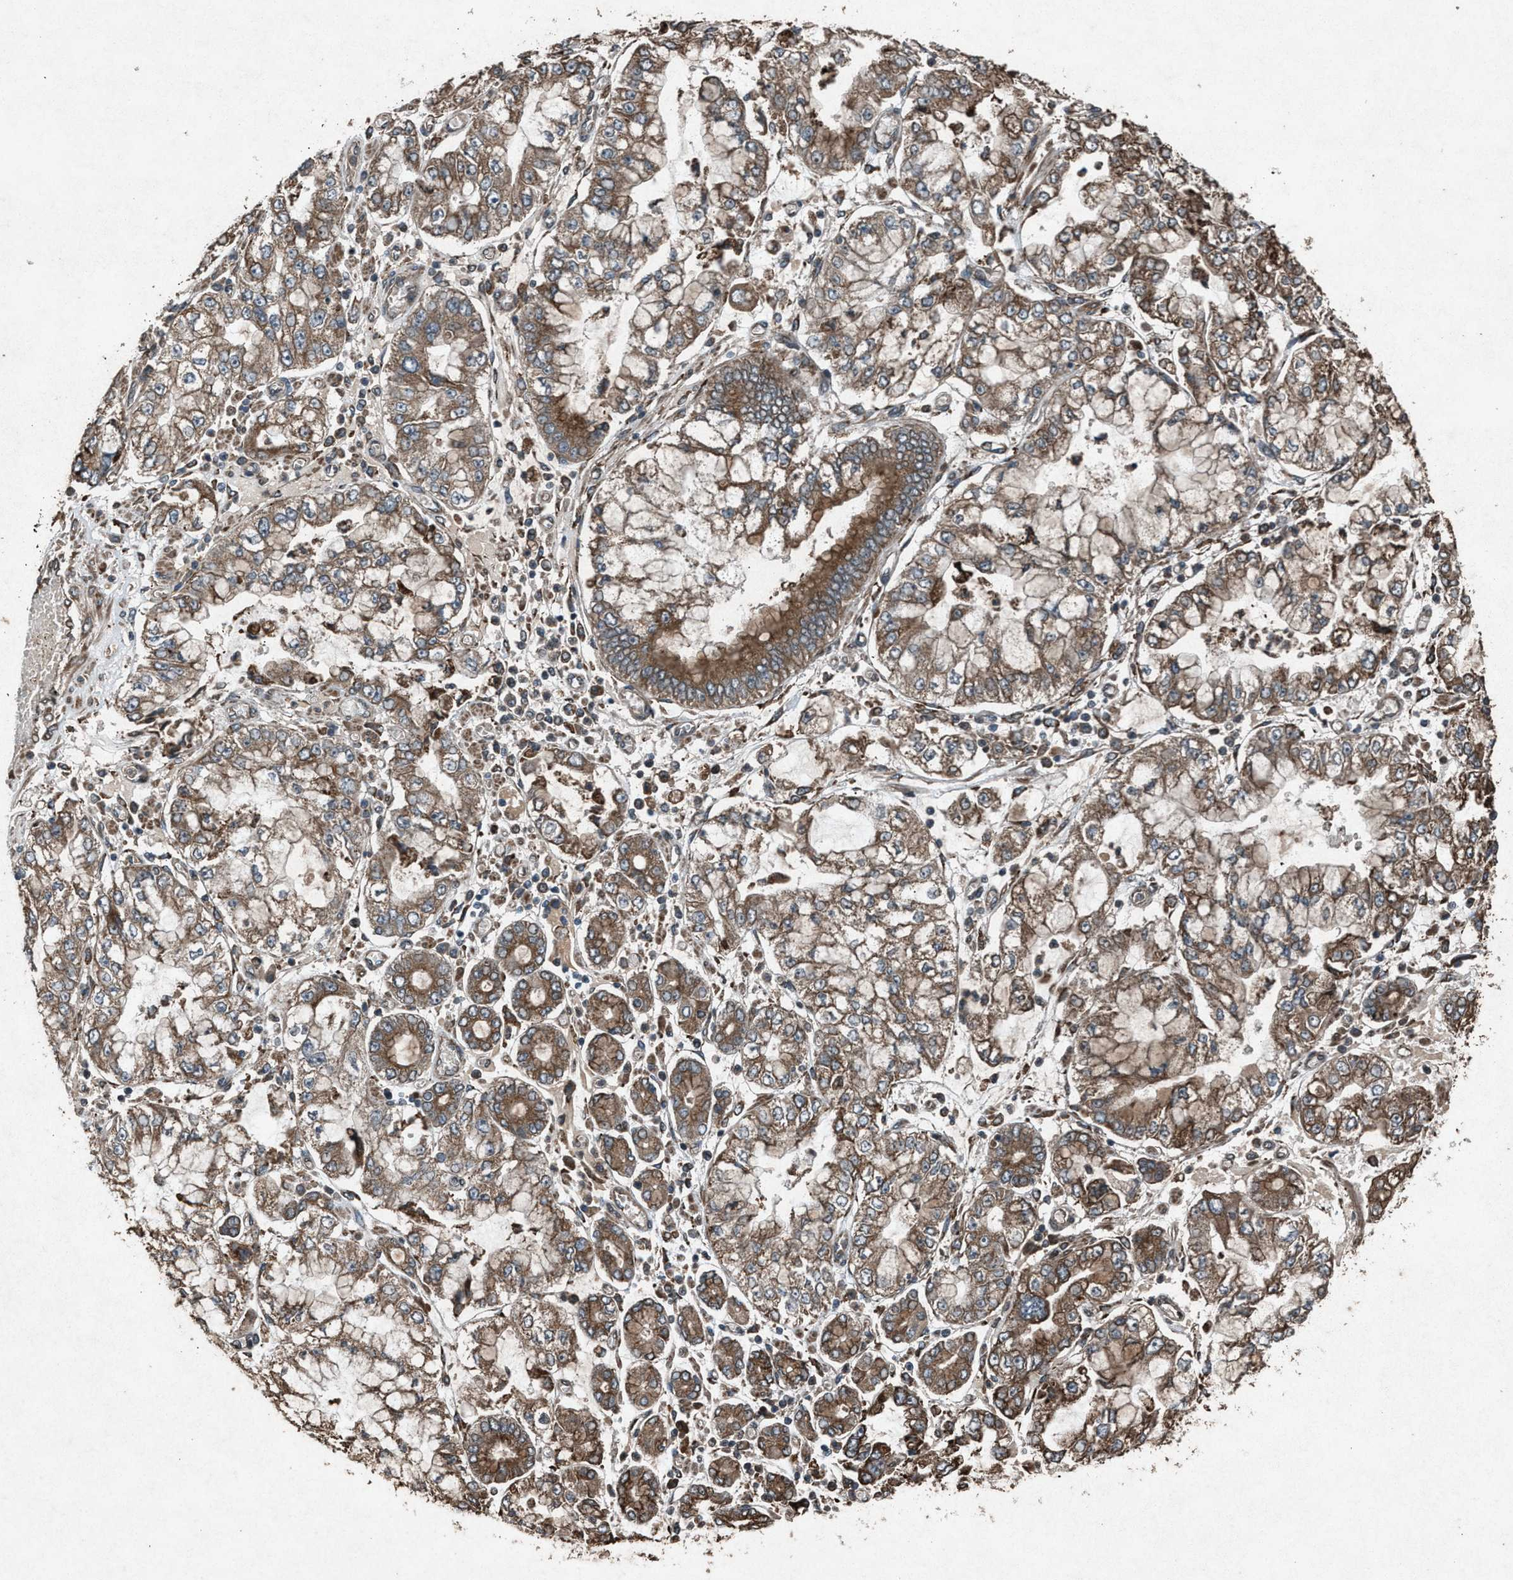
{"staining": {"intensity": "moderate", "quantity": ">75%", "location": "cytoplasmic/membranous"}, "tissue": "stomach cancer", "cell_type": "Tumor cells", "image_type": "cancer", "snomed": [{"axis": "morphology", "description": "Adenocarcinoma, NOS"}, {"axis": "topography", "description": "Stomach"}], "caption": "Moderate cytoplasmic/membranous expression for a protein is seen in approximately >75% of tumor cells of stomach adenocarcinoma using immunohistochemistry (IHC).", "gene": "CALR", "patient": {"sex": "male", "age": 76}}